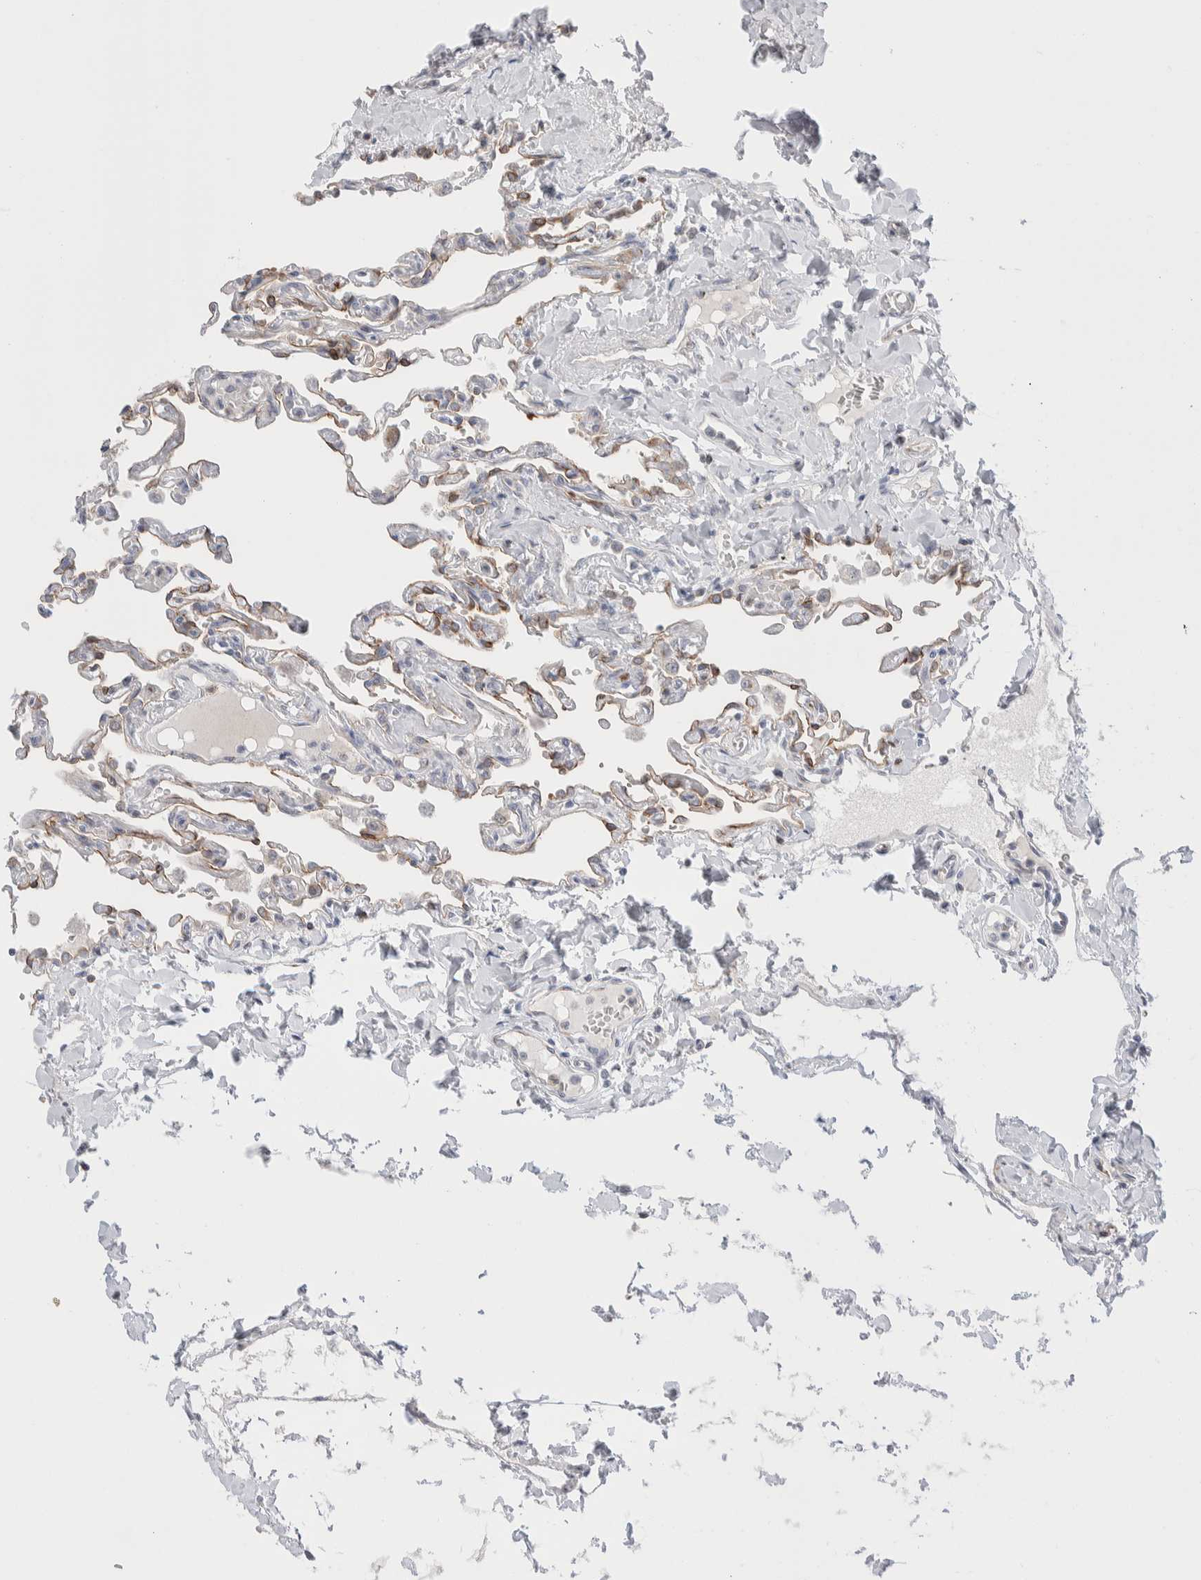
{"staining": {"intensity": "moderate", "quantity": "25%-75%", "location": "cytoplasmic/membranous"}, "tissue": "lung", "cell_type": "Alveolar cells", "image_type": "normal", "snomed": [{"axis": "morphology", "description": "Normal tissue, NOS"}, {"axis": "topography", "description": "Lung"}], "caption": "Moderate cytoplasmic/membranous staining is appreciated in about 25%-75% of alveolar cells in benign lung.", "gene": "C1orf112", "patient": {"sex": "male", "age": 21}}